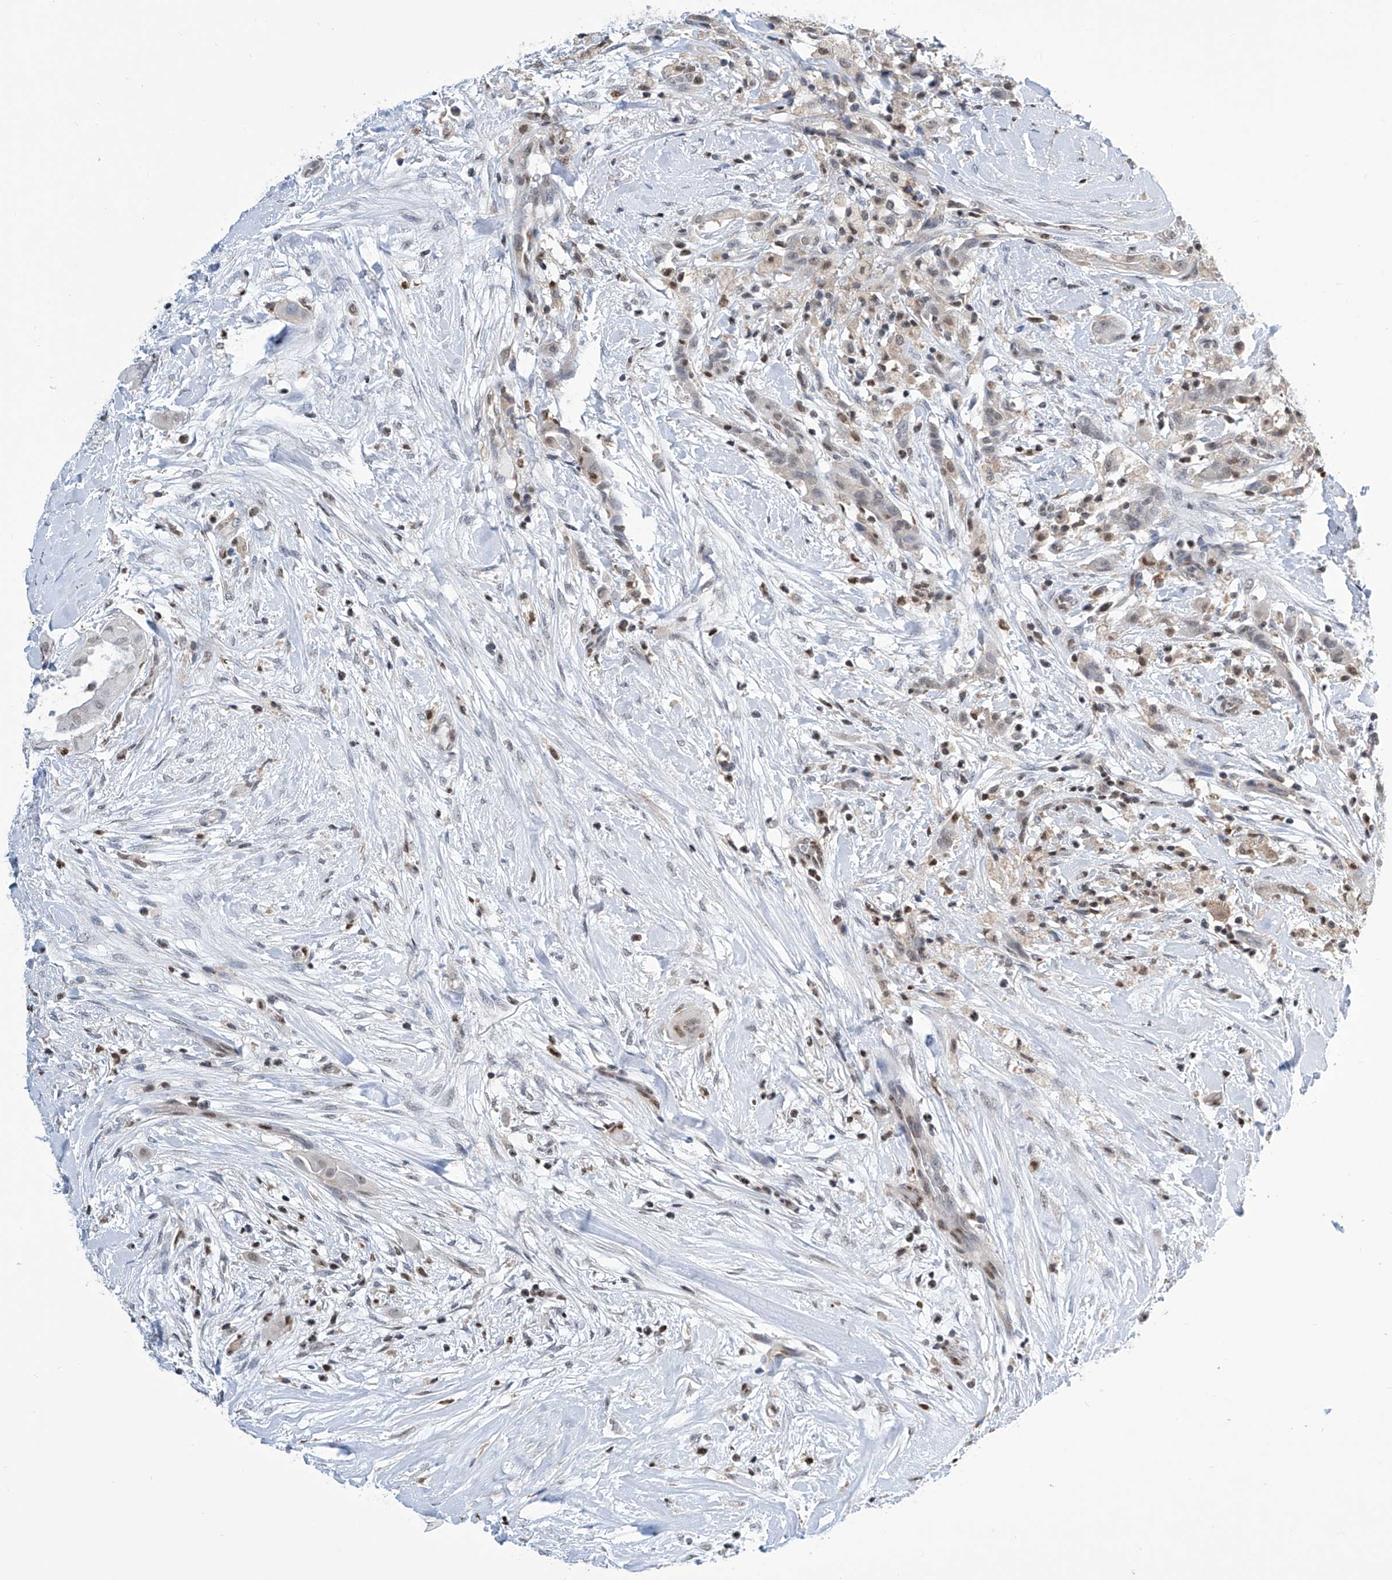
{"staining": {"intensity": "weak", "quantity": "25%-75%", "location": "nuclear"}, "tissue": "thyroid cancer", "cell_type": "Tumor cells", "image_type": "cancer", "snomed": [{"axis": "morphology", "description": "Papillary adenocarcinoma, NOS"}, {"axis": "topography", "description": "Thyroid gland"}], "caption": "Approximately 25%-75% of tumor cells in papillary adenocarcinoma (thyroid) demonstrate weak nuclear protein expression as visualized by brown immunohistochemical staining.", "gene": "SREBF2", "patient": {"sex": "female", "age": 59}}